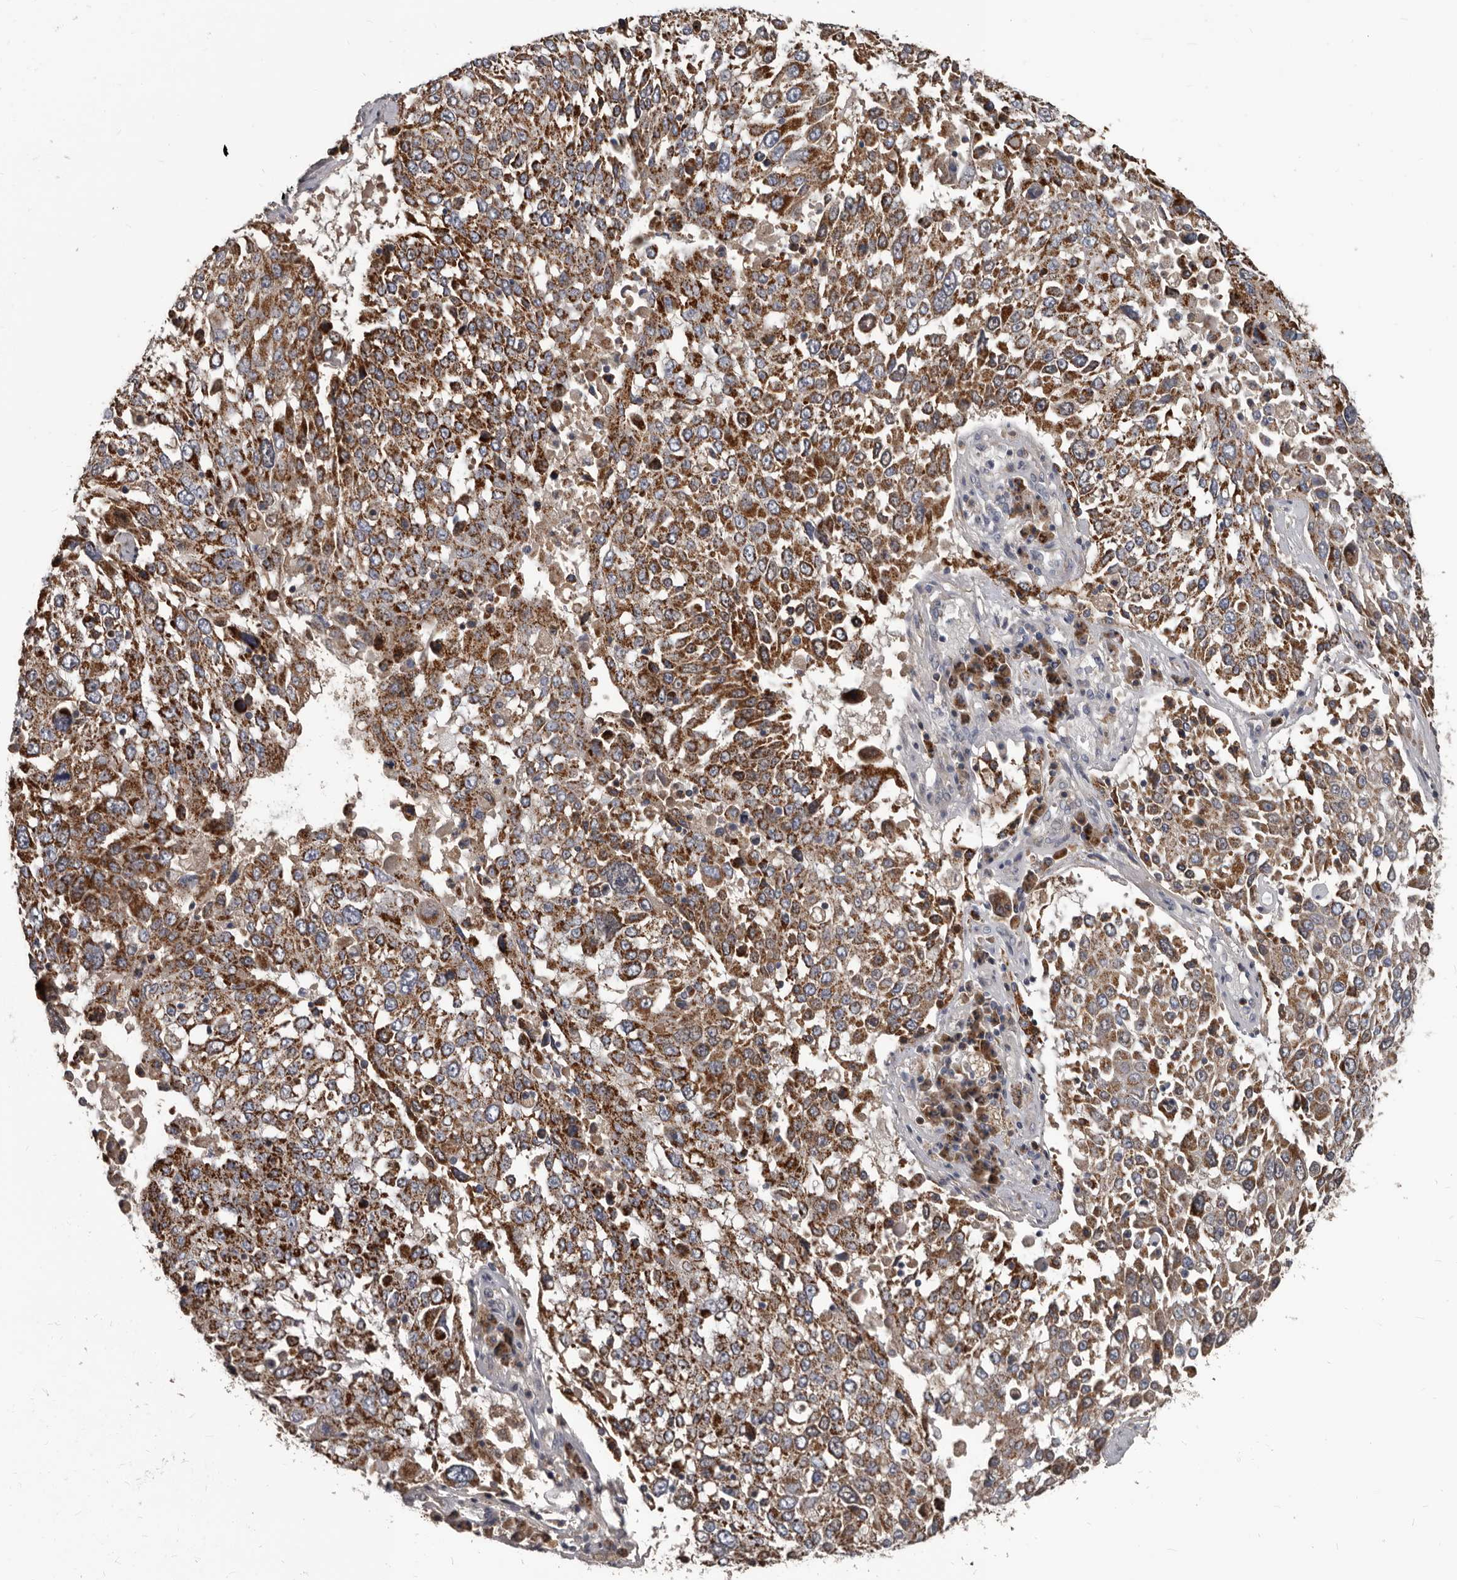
{"staining": {"intensity": "moderate", "quantity": ">75%", "location": "cytoplasmic/membranous"}, "tissue": "lung cancer", "cell_type": "Tumor cells", "image_type": "cancer", "snomed": [{"axis": "morphology", "description": "Squamous cell carcinoma, NOS"}, {"axis": "topography", "description": "Lung"}], "caption": "A photomicrograph showing moderate cytoplasmic/membranous expression in approximately >75% of tumor cells in squamous cell carcinoma (lung), as visualized by brown immunohistochemical staining.", "gene": "ALDH5A1", "patient": {"sex": "male", "age": 65}}